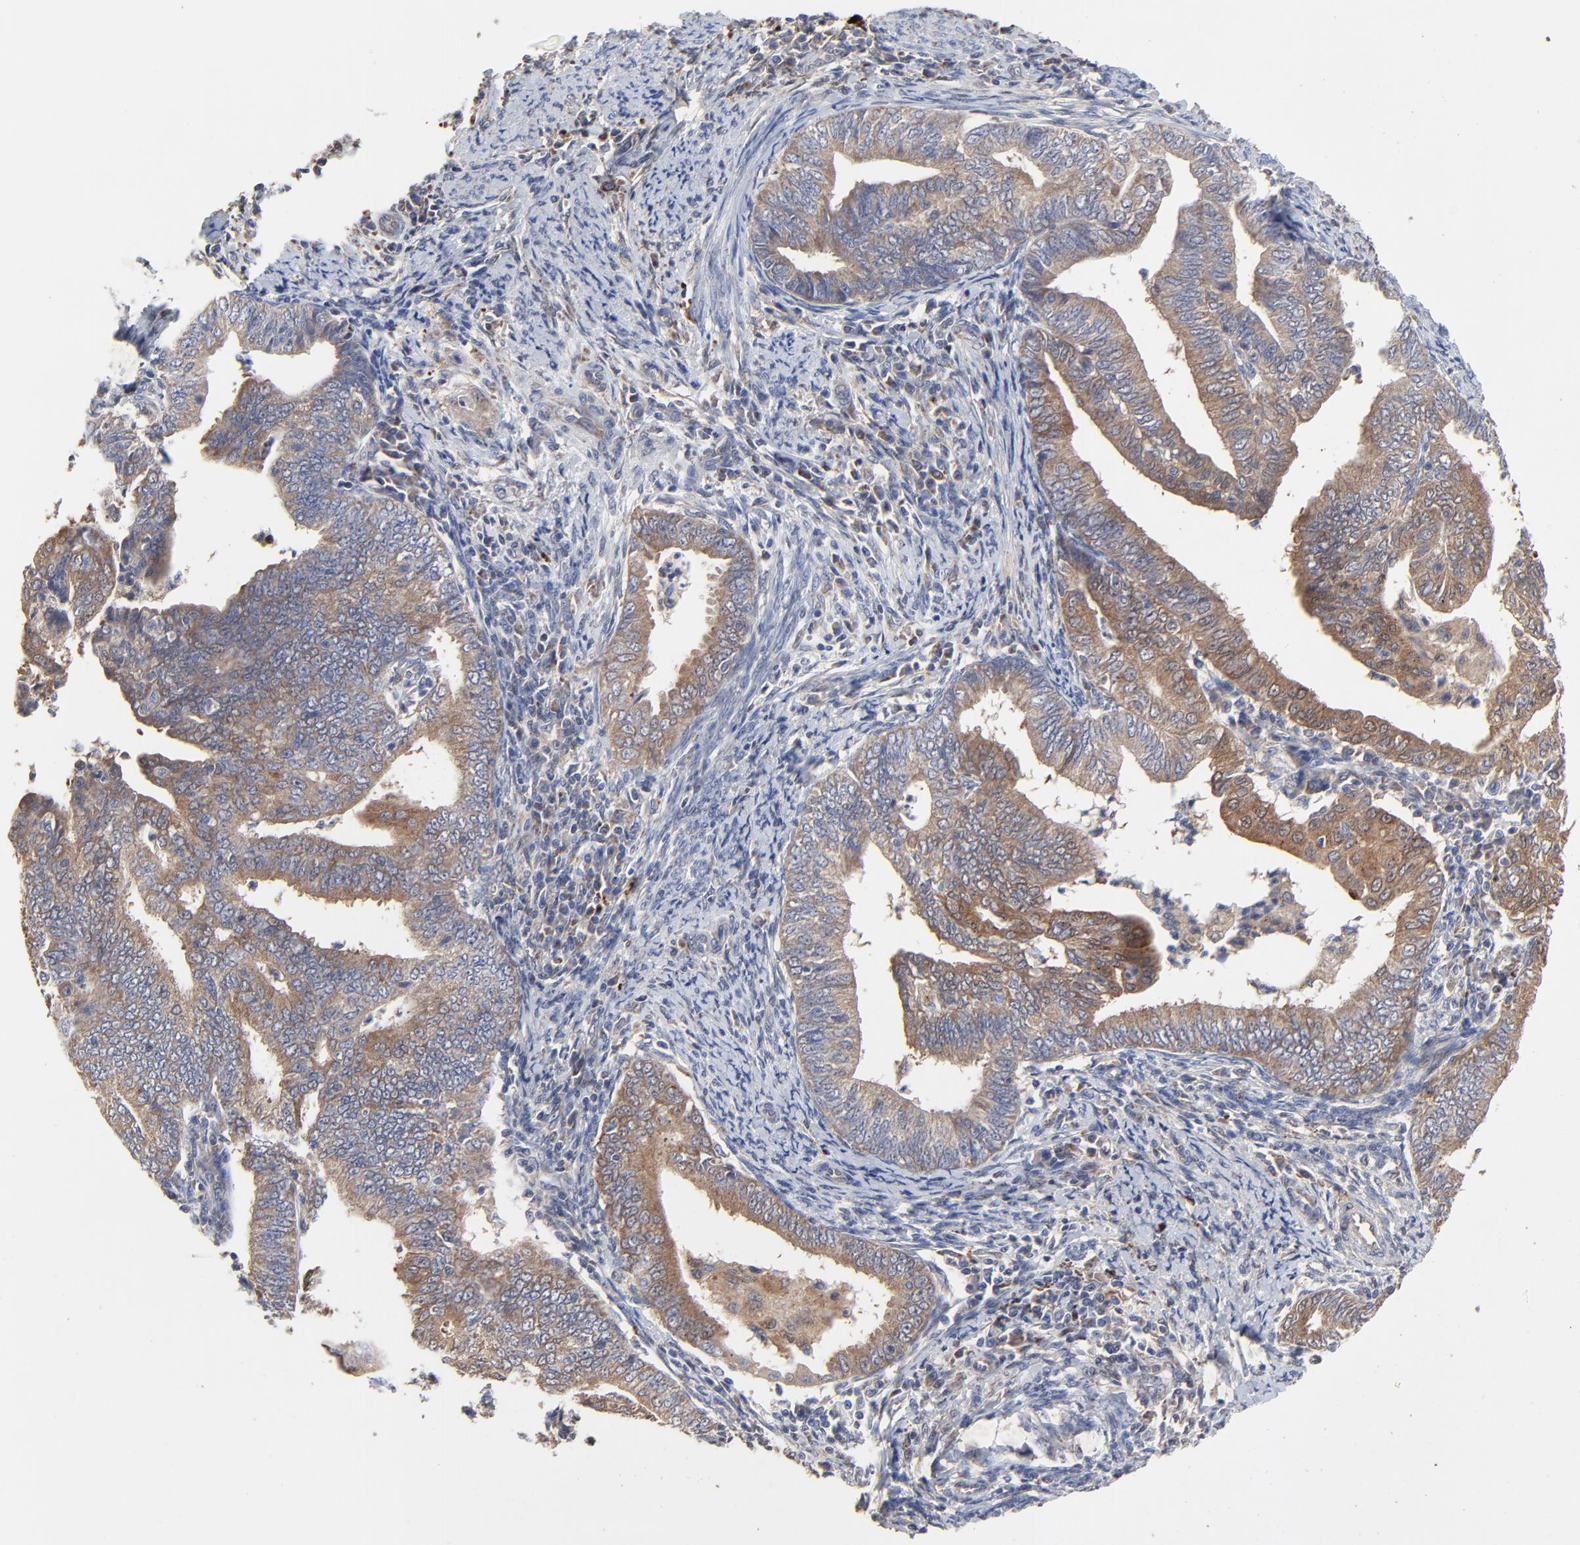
{"staining": {"intensity": "moderate", "quantity": ">75%", "location": "cytoplasmic/membranous"}, "tissue": "endometrial cancer", "cell_type": "Tumor cells", "image_type": "cancer", "snomed": [{"axis": "morphology", "description": "Adenocarcinoma, NOS"}, {"axis": "topography", "description": "Endometrium"}], "caption": "Immunohistochemical staining of endometrial adenocarcinoma displays moderate cytoplasmic/membranous protein expression in approximately >75% of tumor cells.", "gene": "LGALS3", "patient": {"sex": "female", "age": 66}}